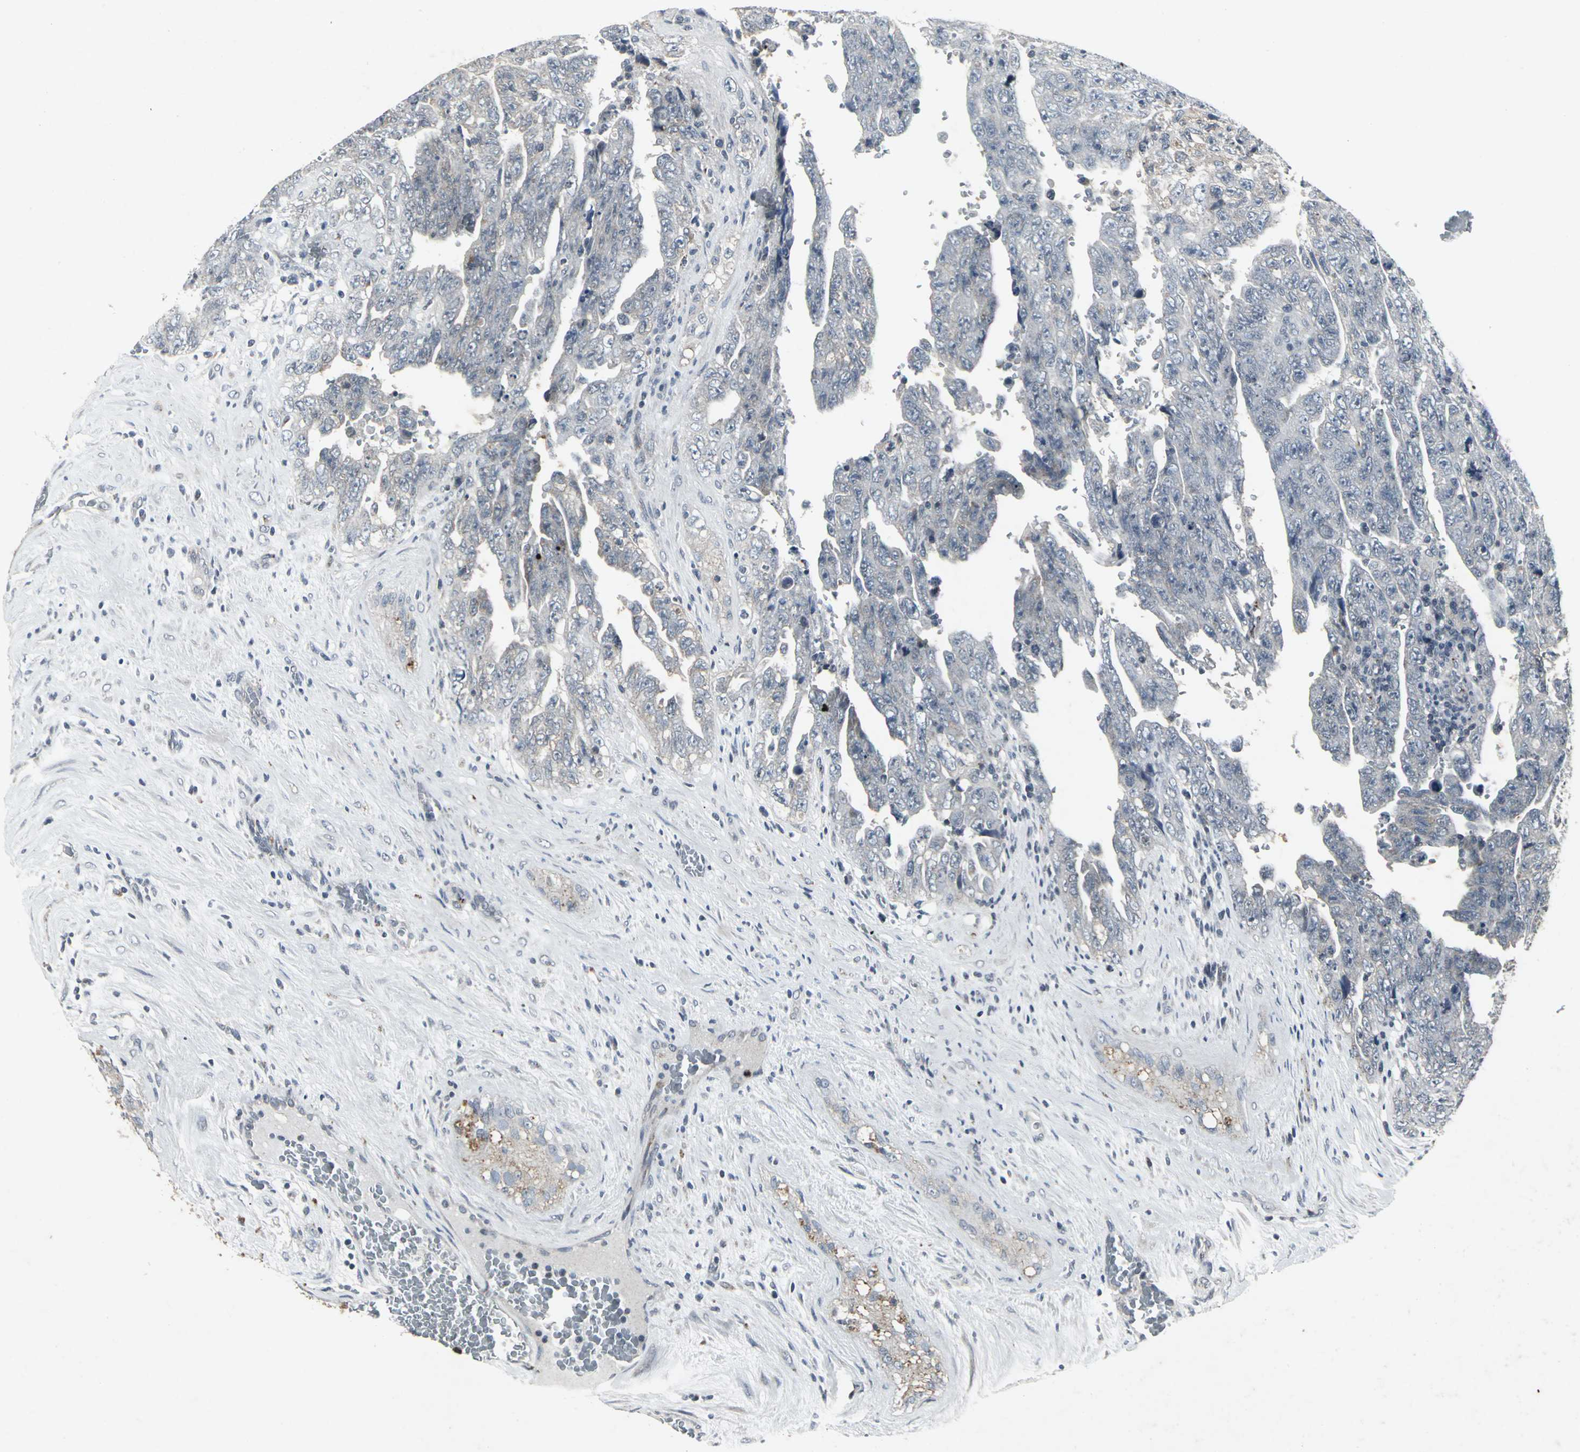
{"staining": {"intensity": "negative", "quantity": "none", "location": "none"}, "tissue": "testis cancer", "cell_type": "Tumor cells", "image_type": "cancer", "snomed": [{"axis": "morphology", "description": "Carcinoma, Embryonal, NOS"}, {"axis": "topography", "description": "Testis"}], "caption": "High power microscopy micrograph of an immunohistochemistry (IHC) micrograph of testis cancer (embryonal carcinoma), revealing no significant staining in tumor cells.", "gene": "BMP4", "patient": {"sex": "male", "age": 28}}